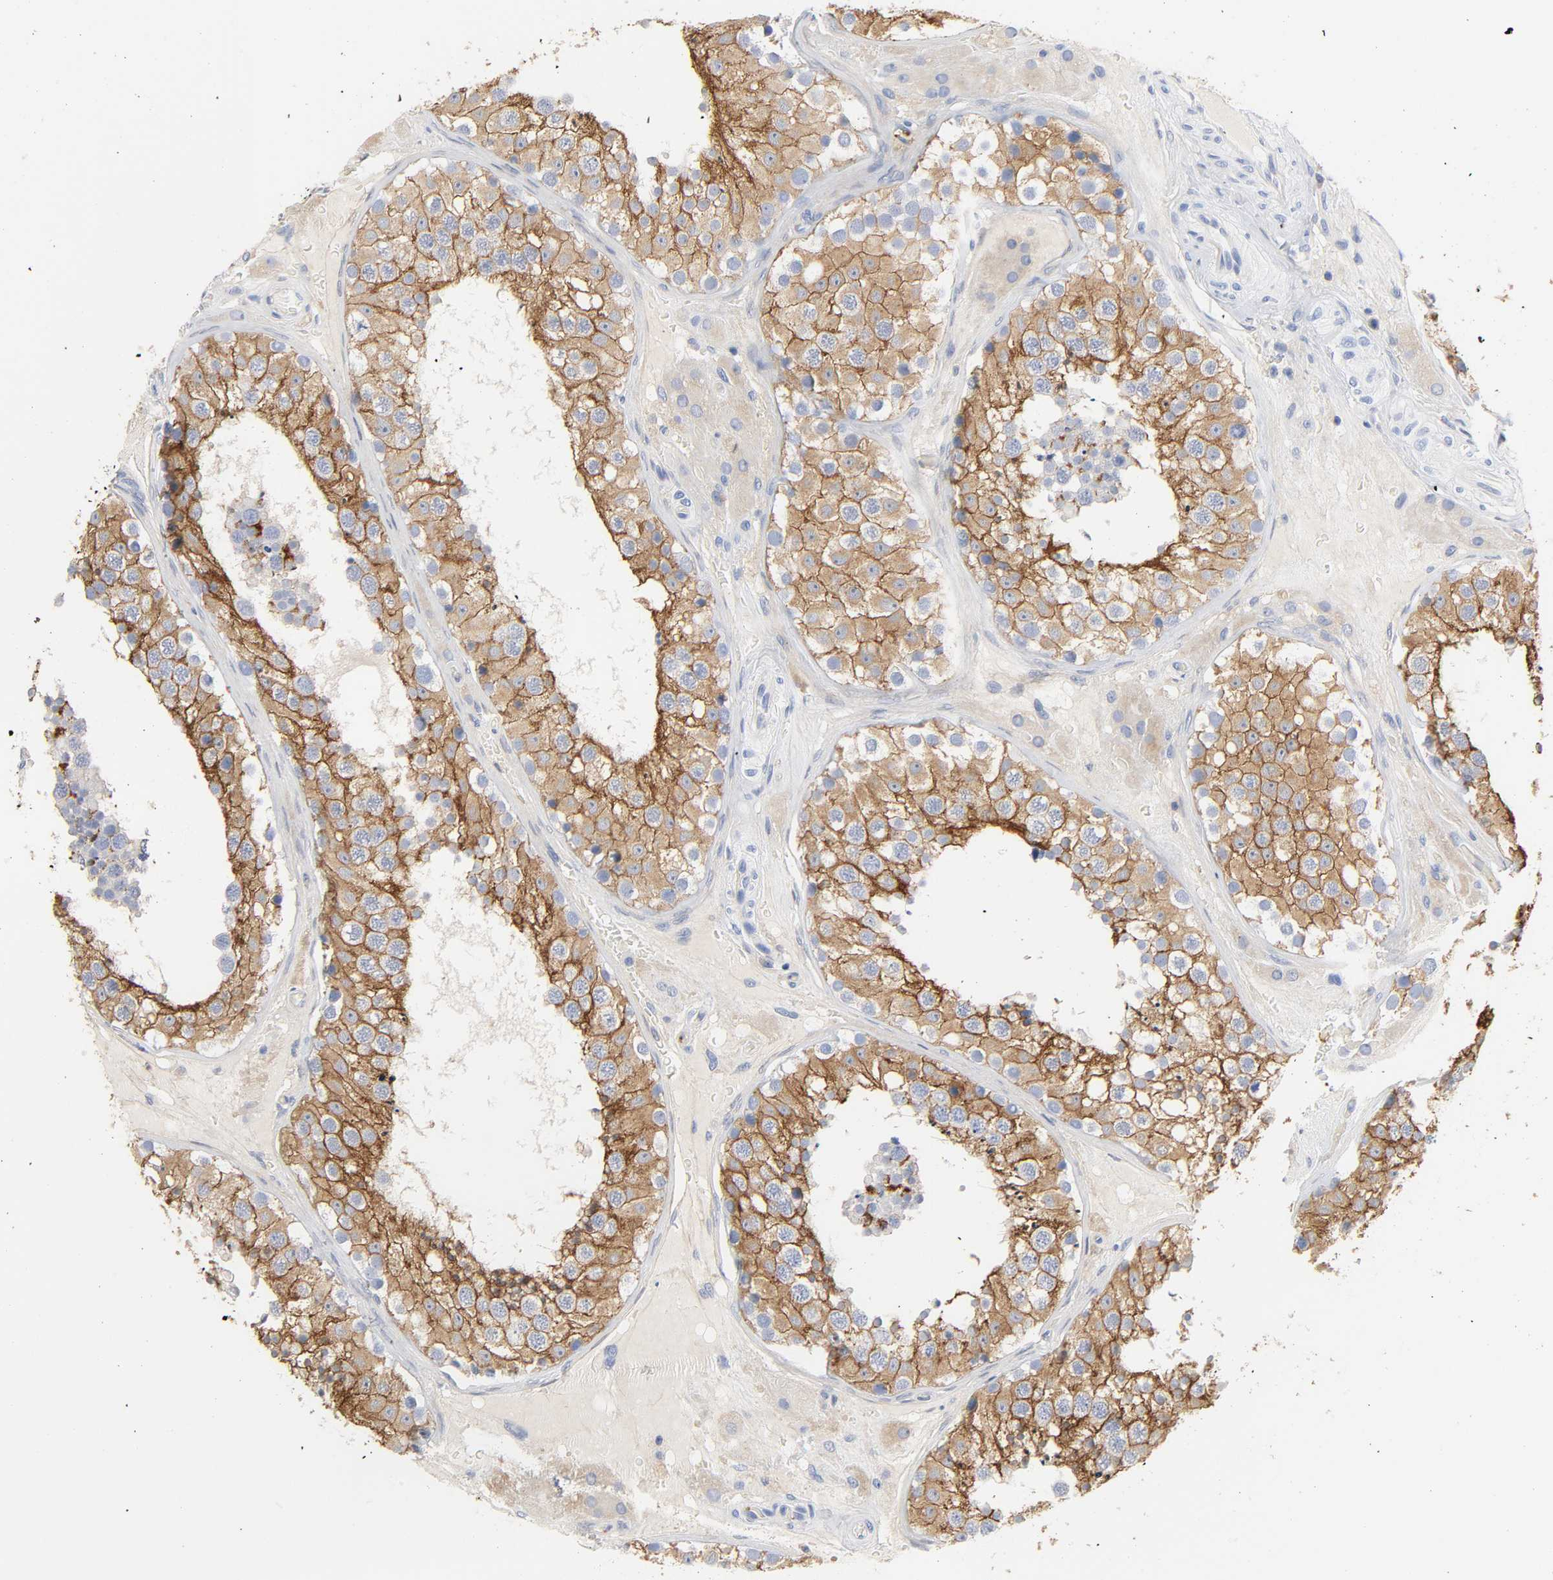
{"staining": {"intensity": "moderate", "quantity": ">75%", "location": "cytoplasmic/membranous"}, "tissue": "testis", "cell_type": "Cells in seminiferous ducts", "image_type": "normal", "snomed": [{"axis": "morphology", "description": "Normal tissue, NOS"}, {"axis": "topography", "description": "Testis"}], "caption": "IHC micrograph of benign human testis stained for a protein (brown), which reveals medium levels of moderate cytoplasmic/membranous expression in approximately >75% of cells in seminiferous ducts.", "gene": "SRC", "patient": {"sex": "male", "age": 26}}